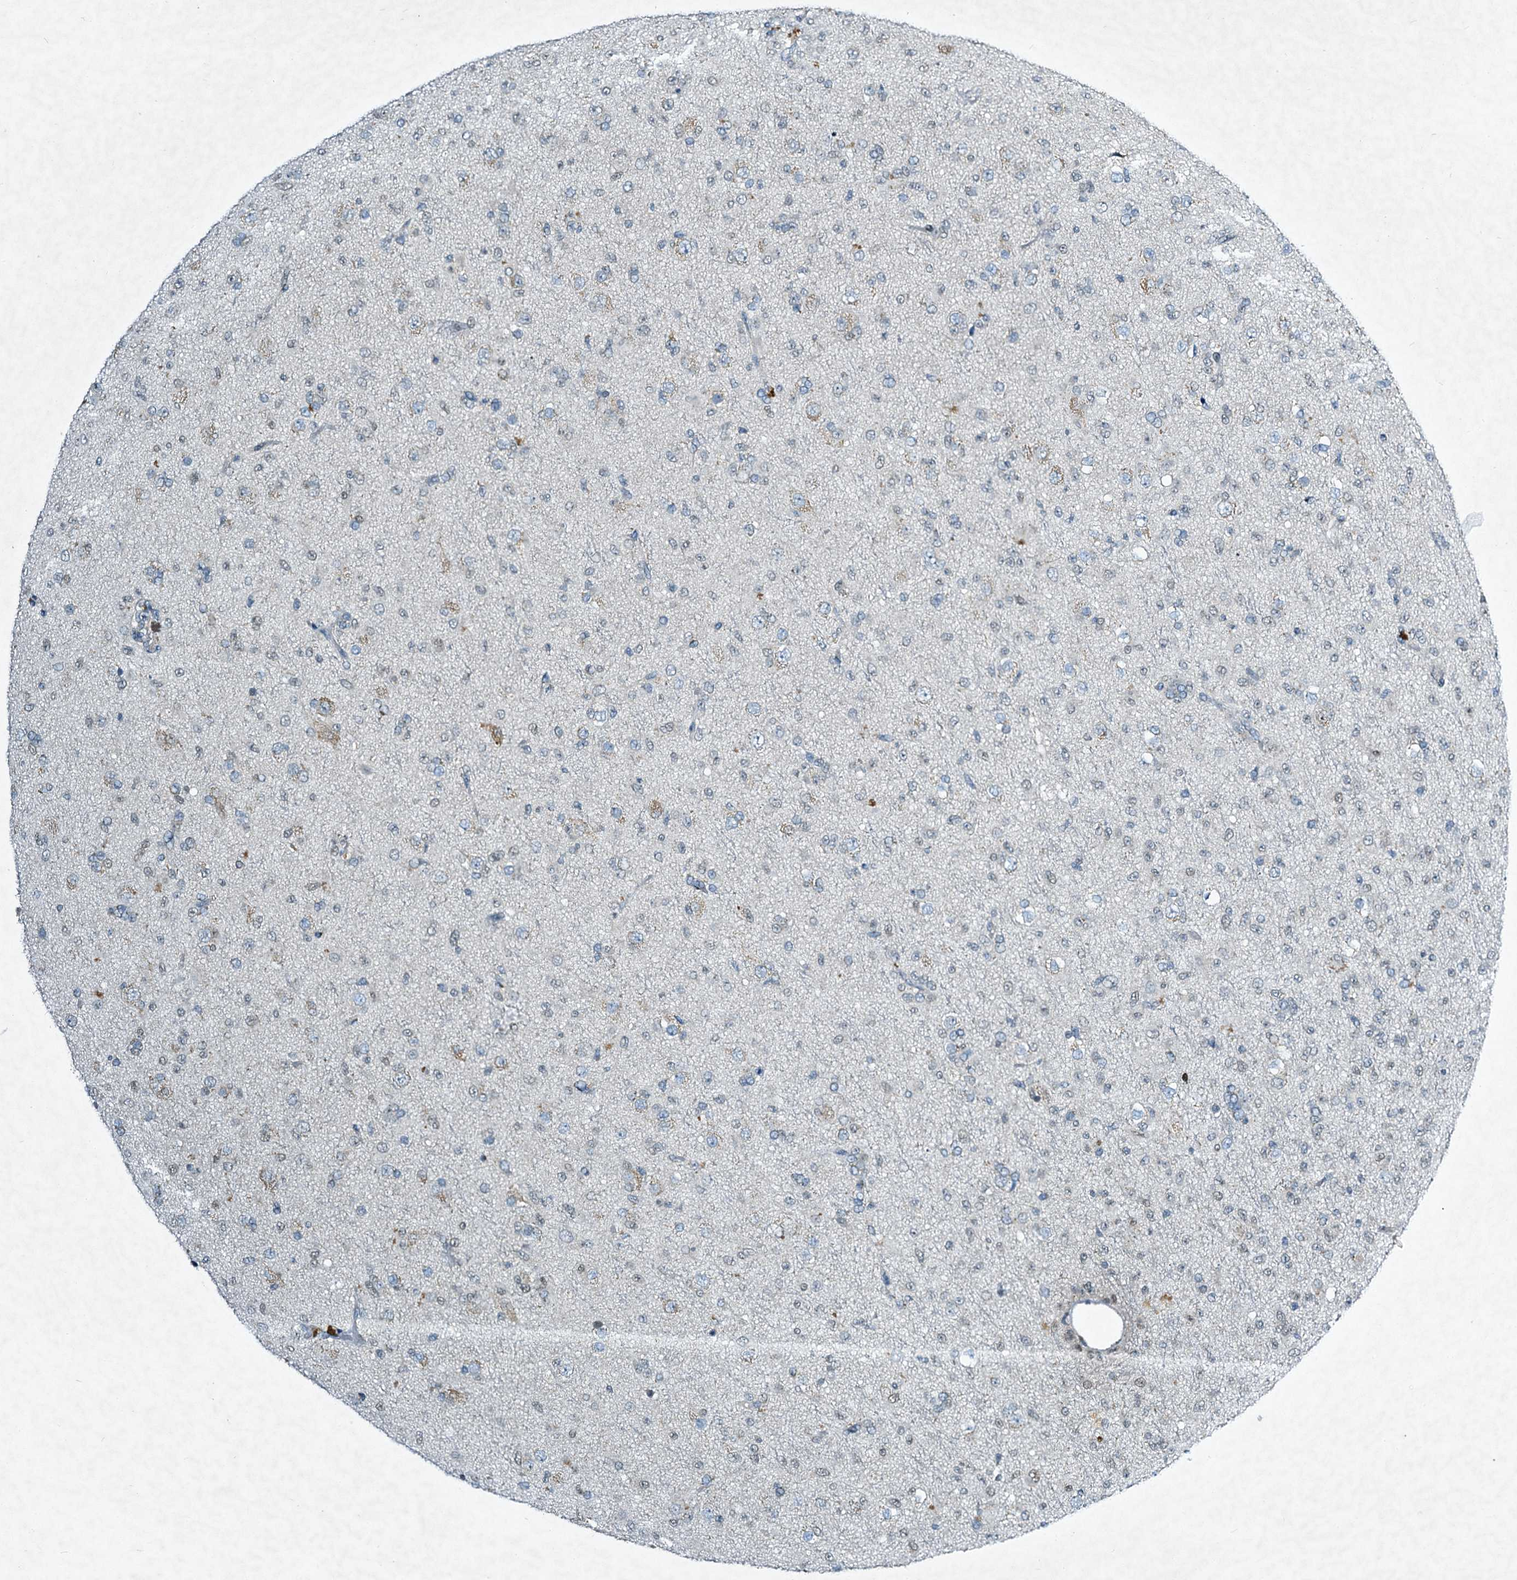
{"staining": {"intensity": "negative", "quantity": "none", "location": "none"}, "tissue": "glioma", "cell_type": "Tumor cells", "image_type": "cancer", "snomed": [{"axis": "morphology", "description": "Glioma, malignant, Low grade"}, {"axis": "topography", "description": "Brain"}], "caption": "Immunohistochemistry (IHC) of malignant glioma (low-grade) exhibits no positivity in tumor cells.", "gene": "STAP1", "patient": {"sex": "male", "age": 65}}